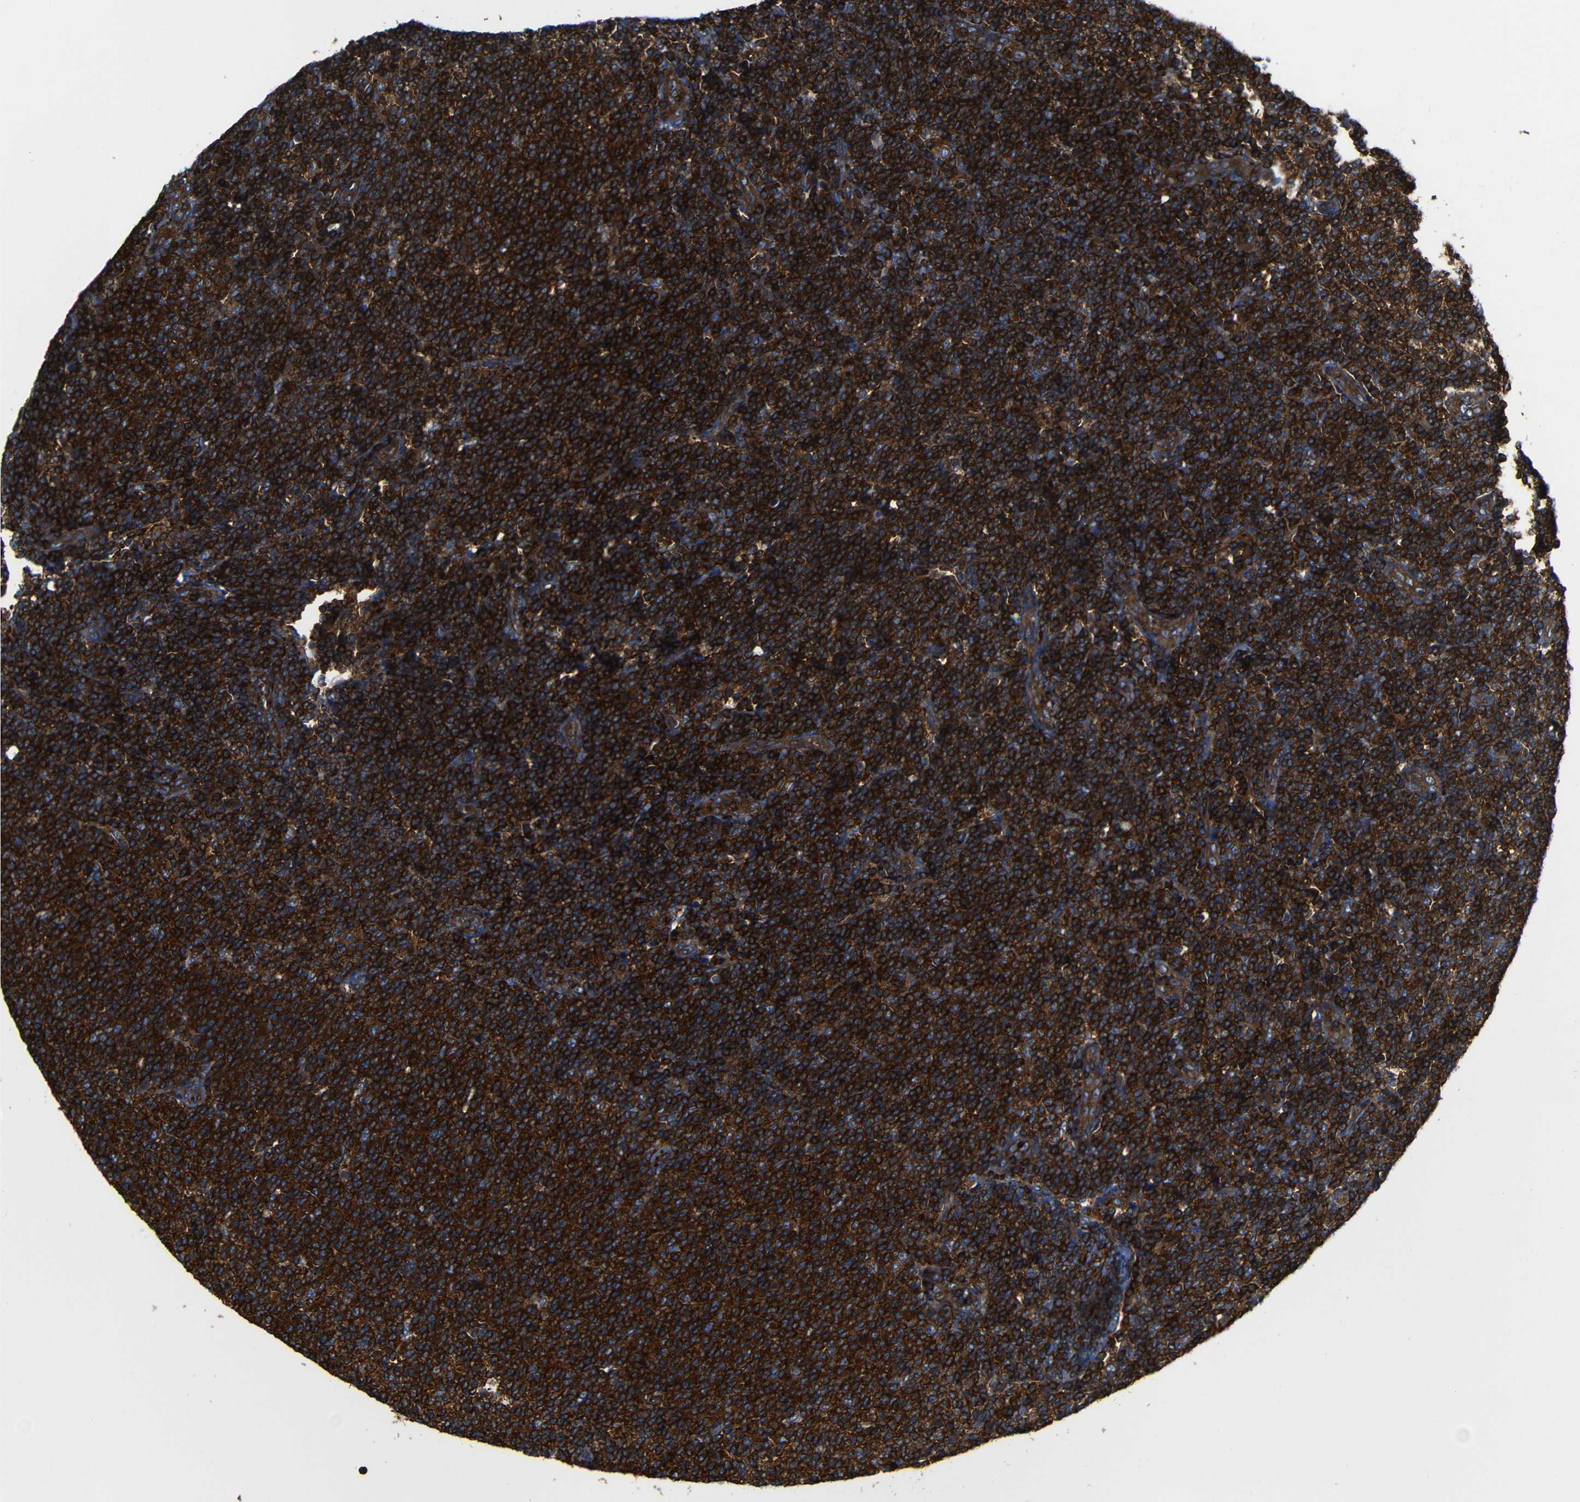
{"staining": {"intensity": "strong", "quantity": ">75%", "location": "cytoplasmic/membranous"}, "tissue": "lymphoma", "cell_type": "Tumor cells", "image_type": "cancer", "snomed": [{"axis": "morphology", "description": "Malignant lymphoma, non-Hodgkin's type, Low grade"}, {"axis": "topography", "description": "Lymph node"}], "caption": "Immunohistochemistry micrograph of neoplastic tissue: human lymphoma stained using immunohistochemistry (IHC) shows high levels of strong protein expression localized specifically in the cytoplasmic/membranous of tumor cells, appearing as a cytoplasmic/membranous brown color.", "gene": "ARHGEF1", "patient": {"sex": "male", "age": 66}}